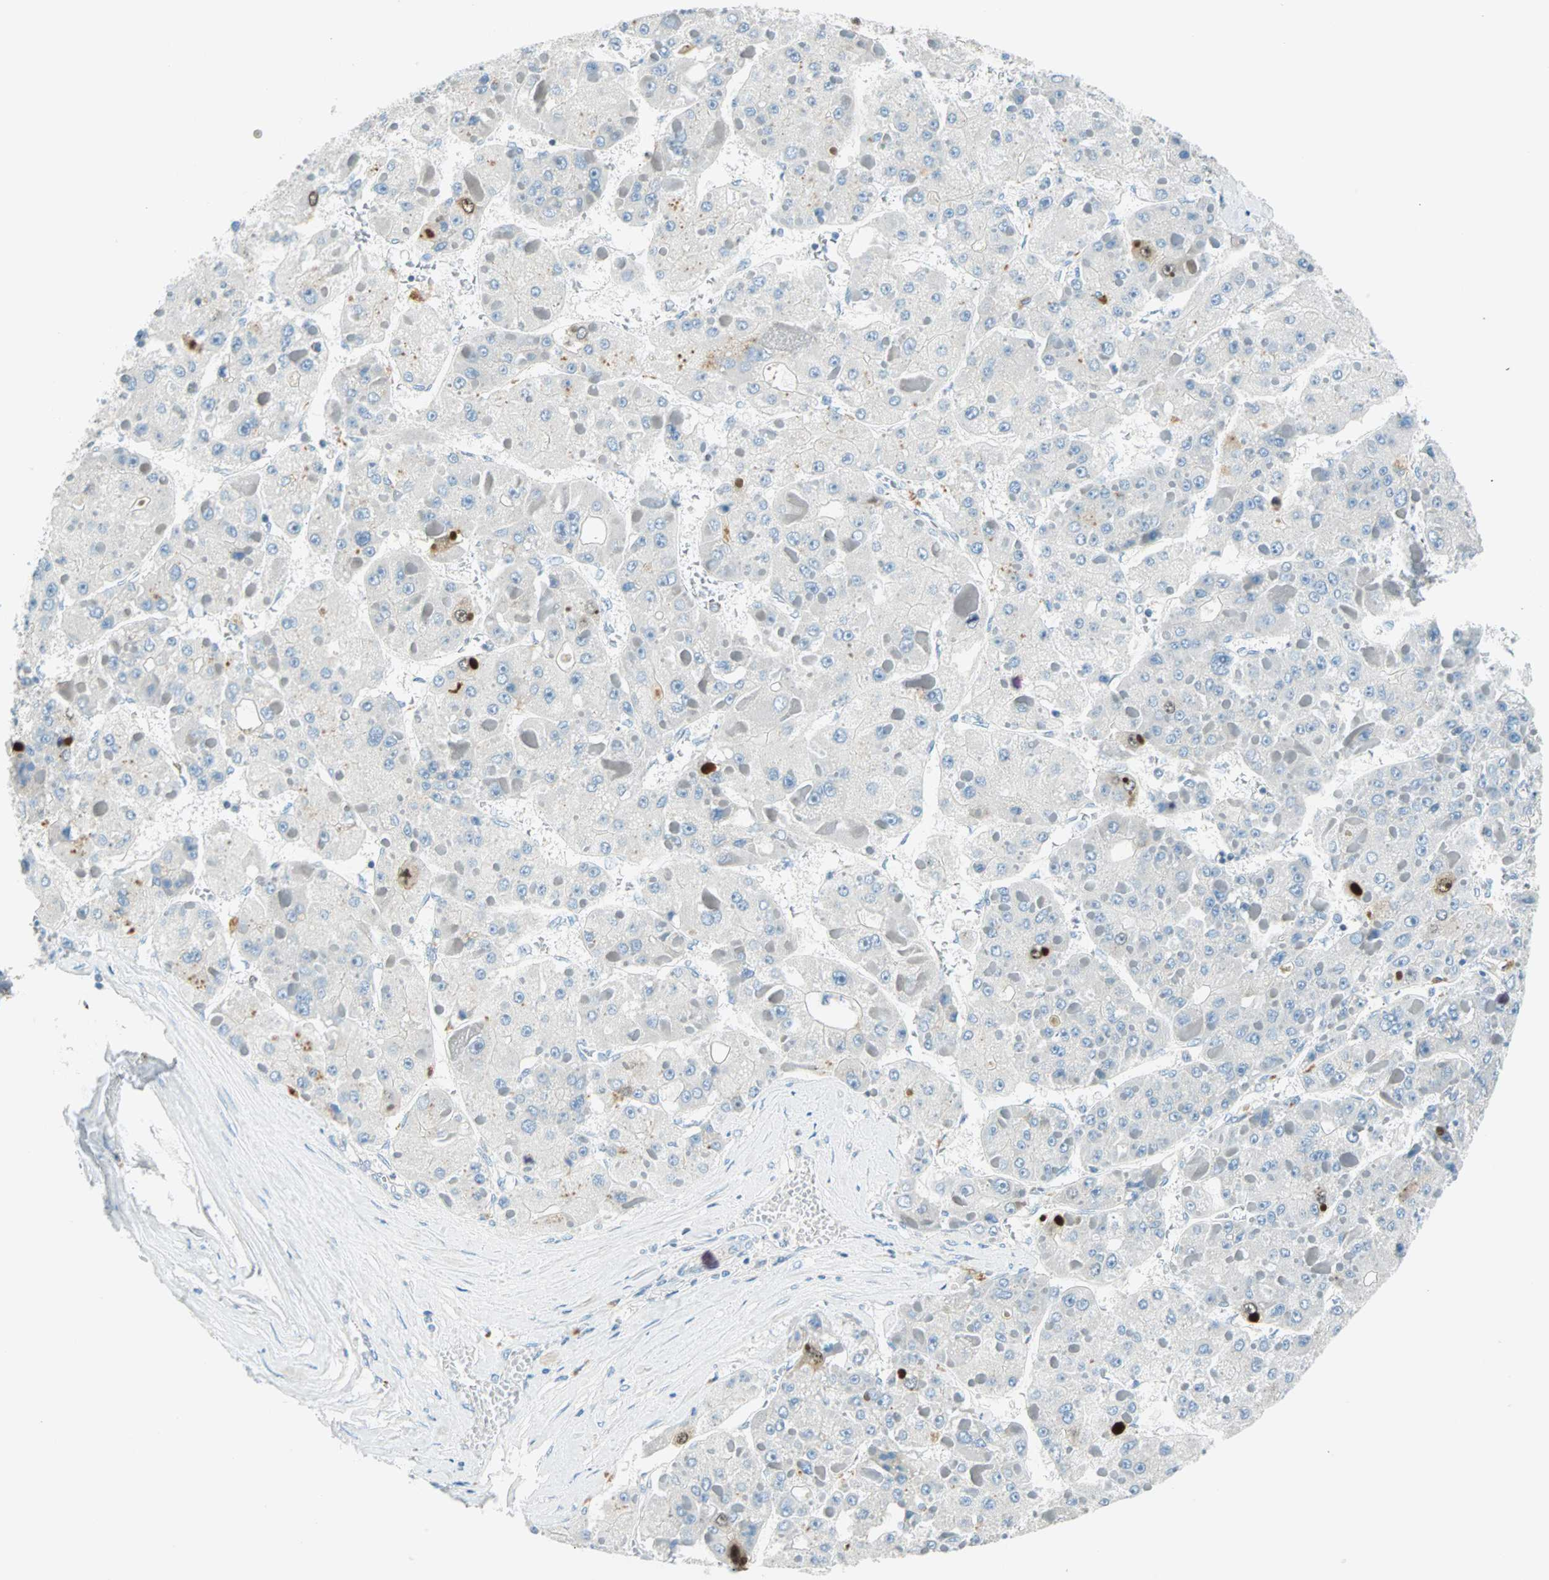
{"staining": {"intensity": "moderate", "quantity": "<25%", "location": "cytoplasmic/membranous,nuclear"}, "tissue": "liver cancer", "cell_type": "Tumor cells", "image_type": "cancer", "snomed": [{"axis": "morphology", "description": "Carcinoma, Hepatocellular, NOS"}, {"axis": "topography", "description": "Liver"}], "caption": "Immunohistochemistry (IHC) image of liver cancer (hepatocellular carcinoma) stained for a protein (brown), which reveals low levels of moderate cytoplasmic/membranous and nuclear expression in approximately <25% of tumor cells.", "gene": "PTTG1", "patient": {"sex": "female", "age": 73}}